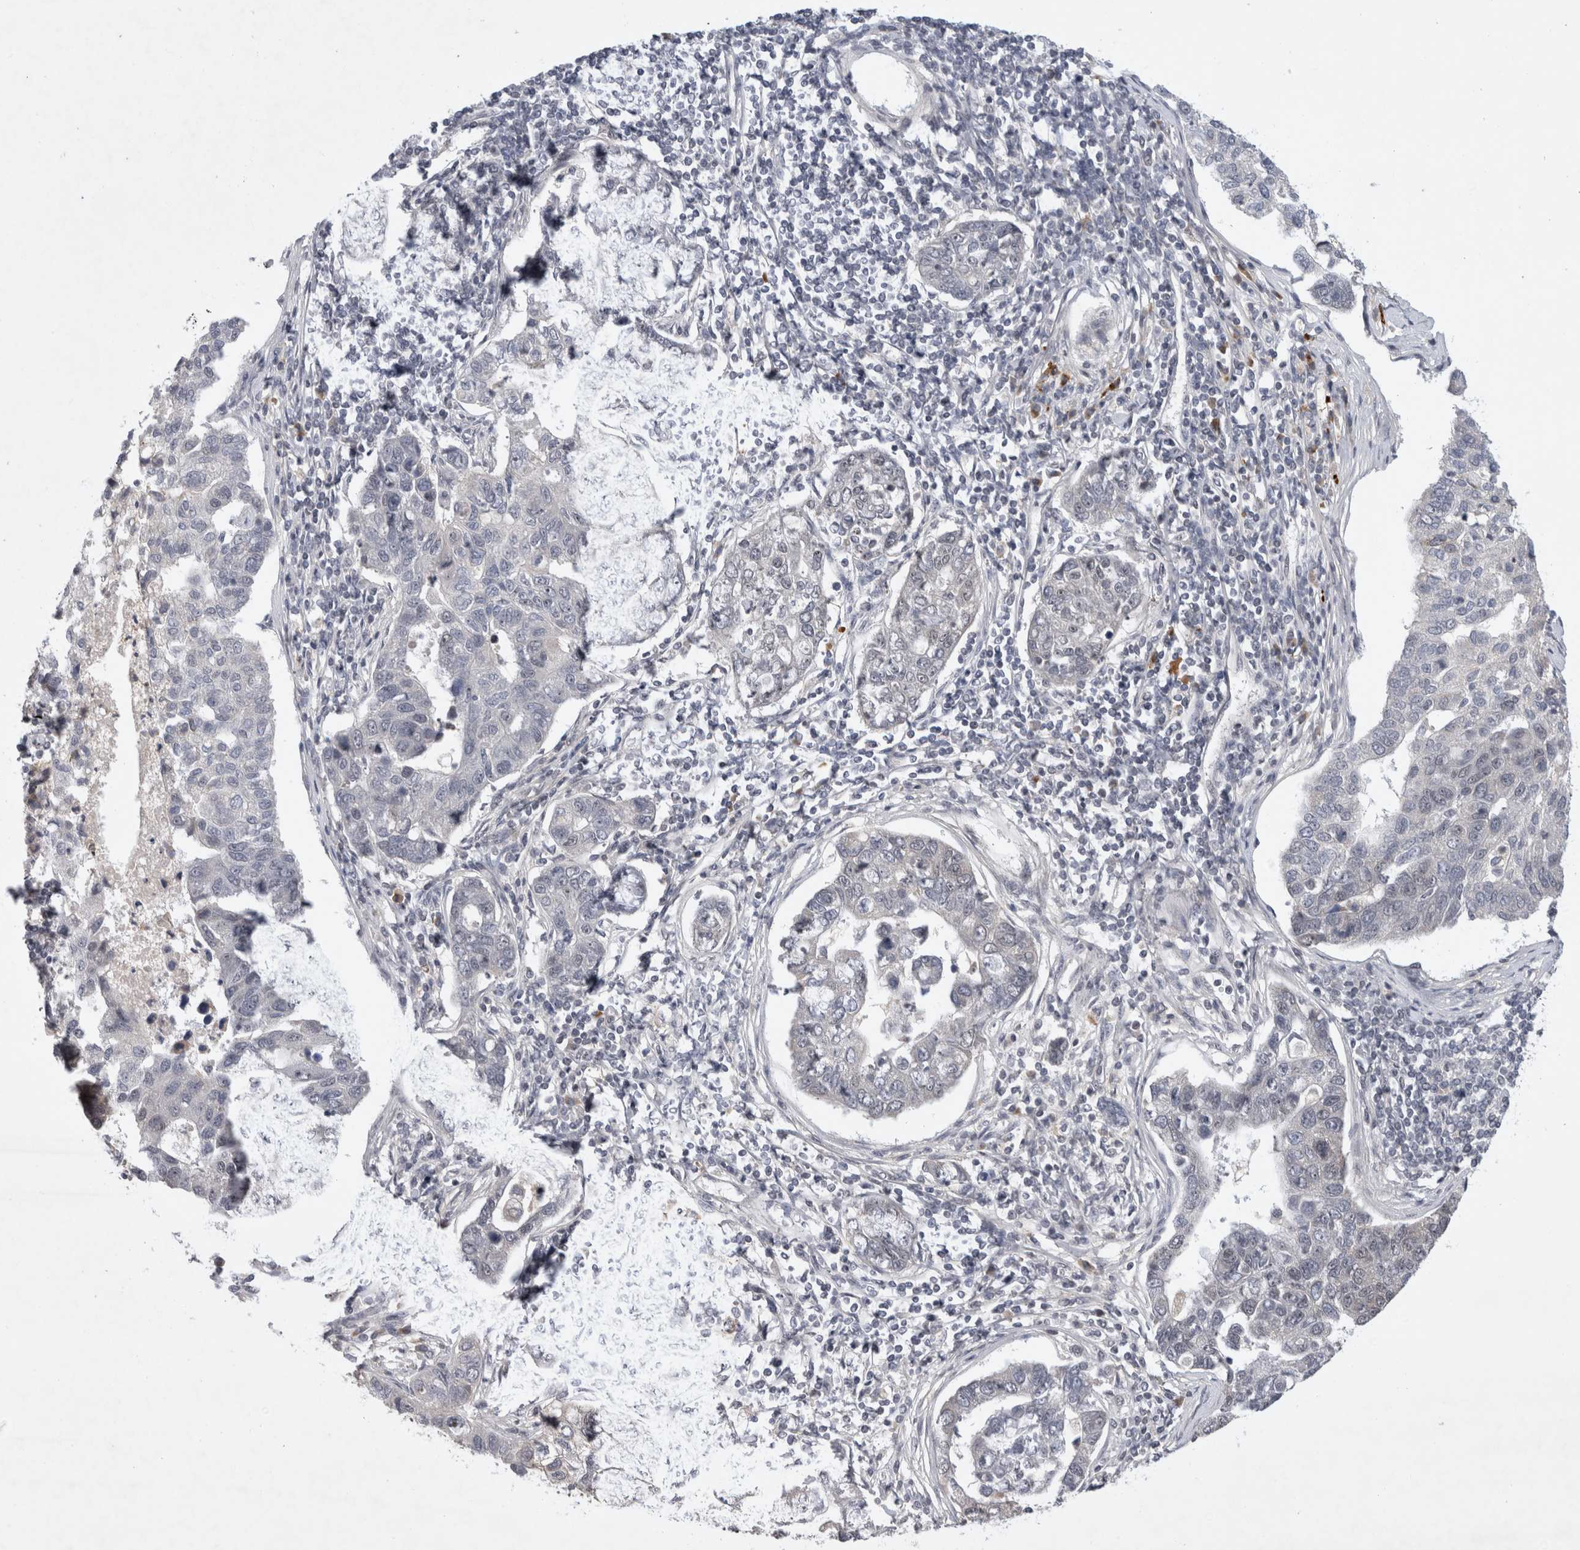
{"staining": {"intensity": "negative", "quantity": "none", "location": "none"}, "tissue": "pancreatic cancer", "cell_type": "Tumor cells", "image_type": "cancer", "snomed": [{"axis": "morphology", "description": "Adenocarcinoma, NOS"}, {"axis": "topography", "description": "Pancreas"}], "caption": "There is no significant expression in tumor cells of pancreatic cancer (adenocarcinoma).", "gene": "HESX1", "patient": {"sex": "female", "age": 61}}